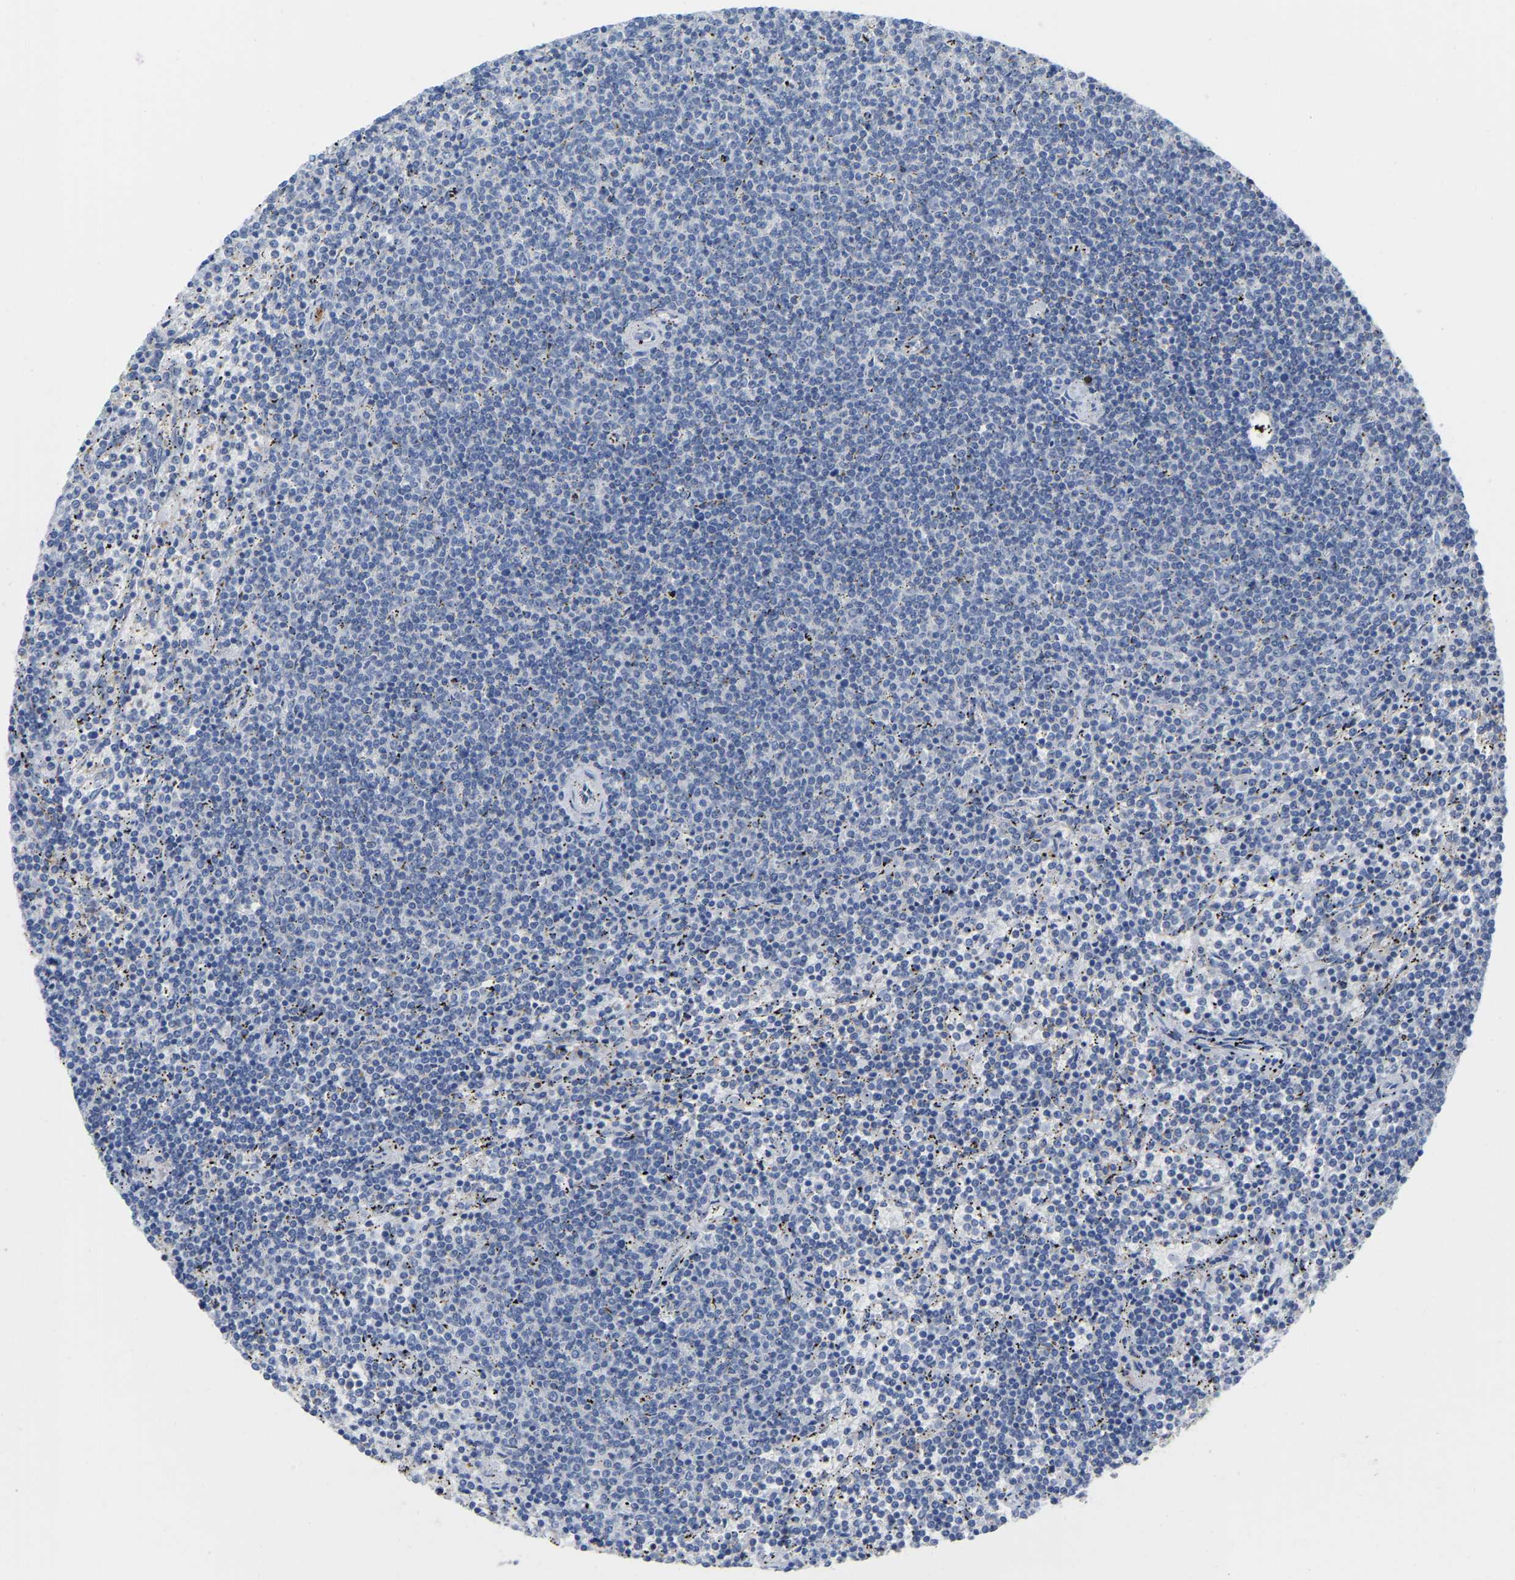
{"staining": {"intensity": "negative", "quantity": "none", "location": "none"}, "tissue": "lymphoma", "cell_type": "Tumor cells", "image_type": "cancer", "snomed": [{"axis": "morphology", "description": "Malignant lymphoma, non-Hodgkin's type, Low grade"}, {"axis": "topography", "description": "Spleen"}], "caption": "A high-resolution micrograph shows IHC staining of low-grade malignant lymphoma, non-Hodgkin's type, which shows no significant staining in tumor cells.", "gene": "ULBP2", "patient": {"sex": "female", "age": 50}}